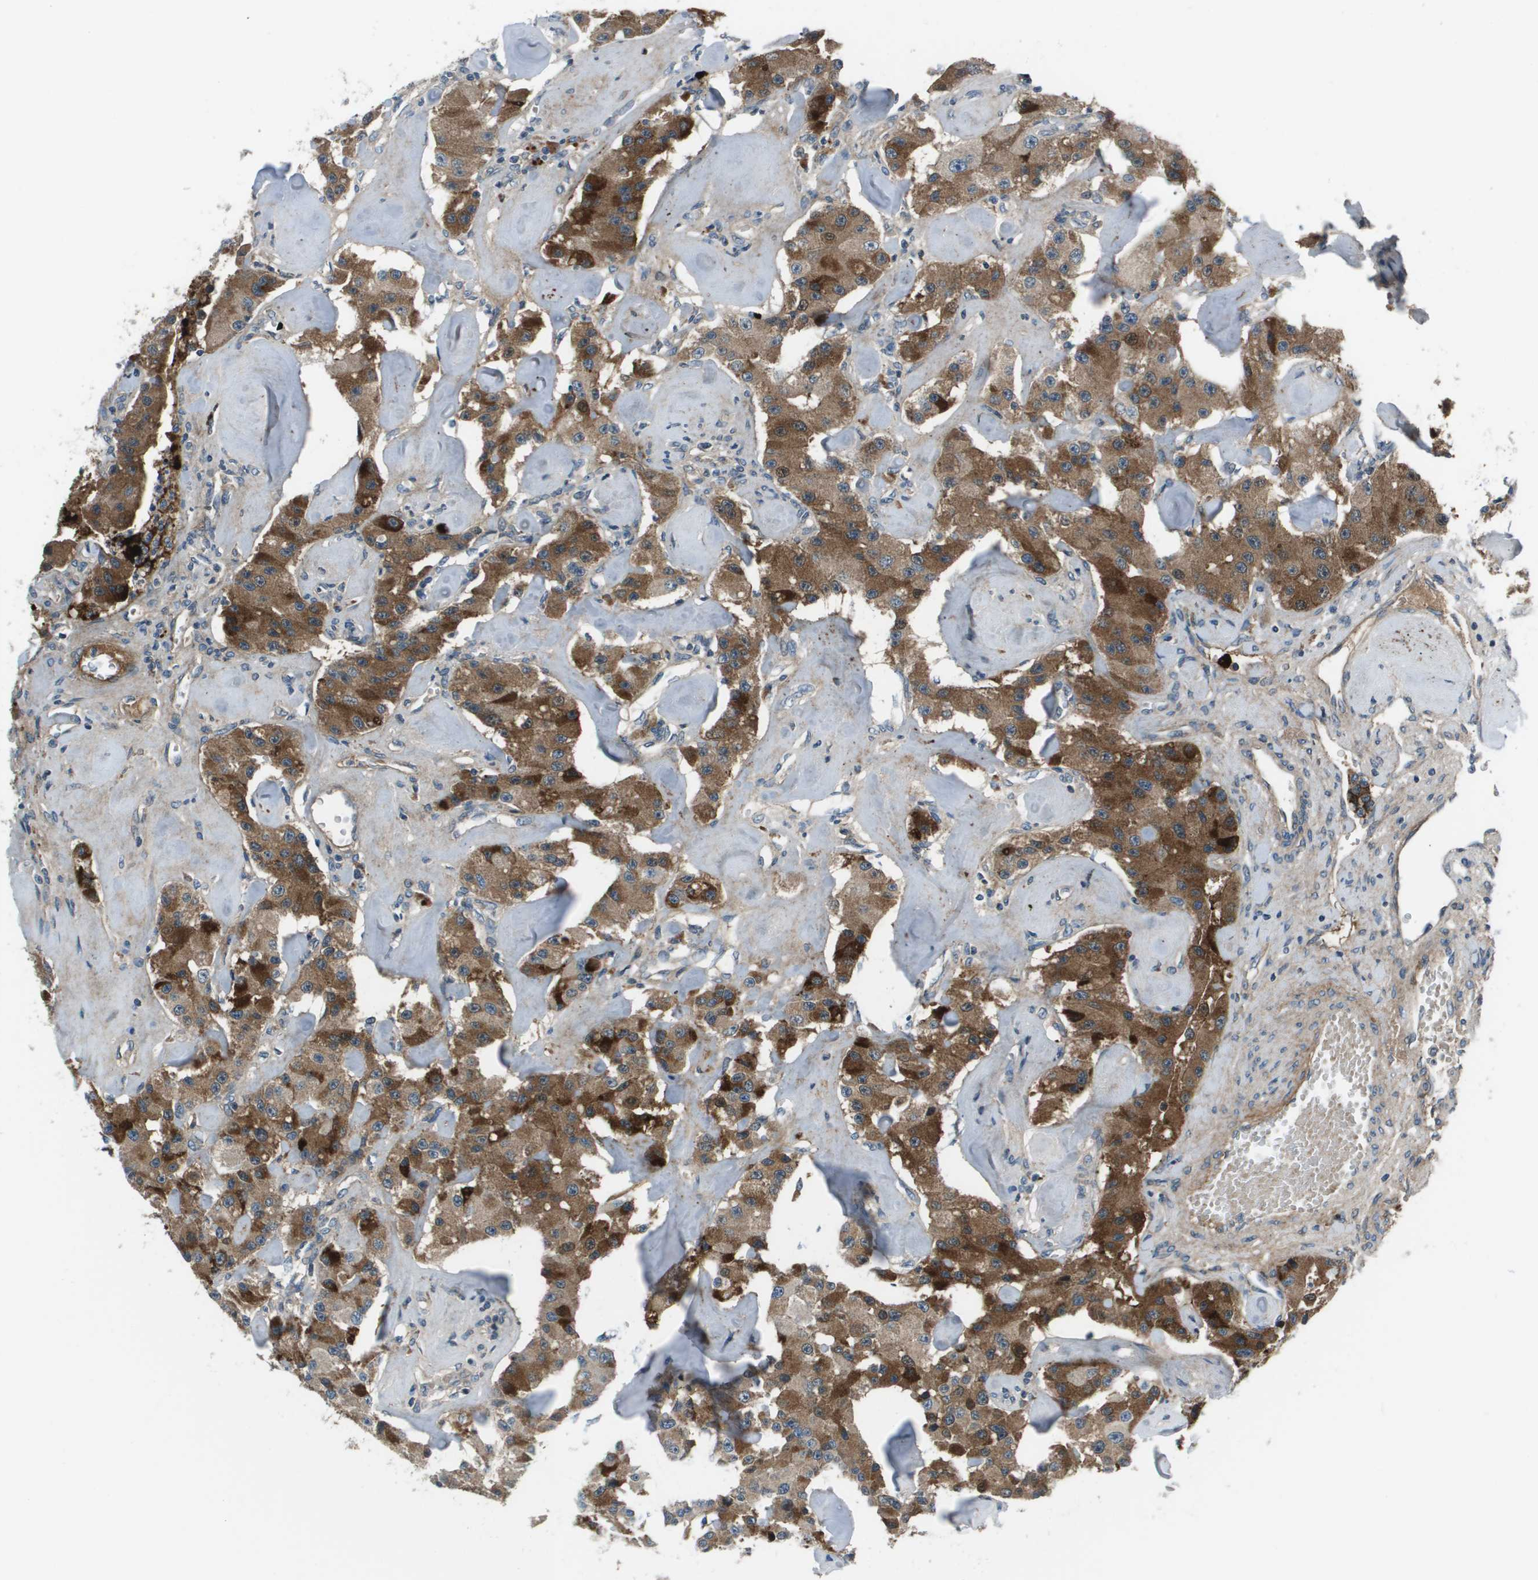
{"staining": {"intensity": "moderate", "quantity": ">75%", "location": "cytoplasmic/membranous"}, "tissue": "carcinoid", "cell_type": "Tumor cells", "image_type": "cancer", "snomed": [{"axis": "morphology", "description": "Carcinoid, malignant, NOS"}, {"axis": "topography", "description": "Pancreas"}], "caption": "Human malignant carcinoid stained with a brown dye displays moderate cytoplasmic/membranous positive positivity in approximately >75% of tumor cells.", "gene": "PCOLCE", "patient": {"sex": "male", "age": 41}}